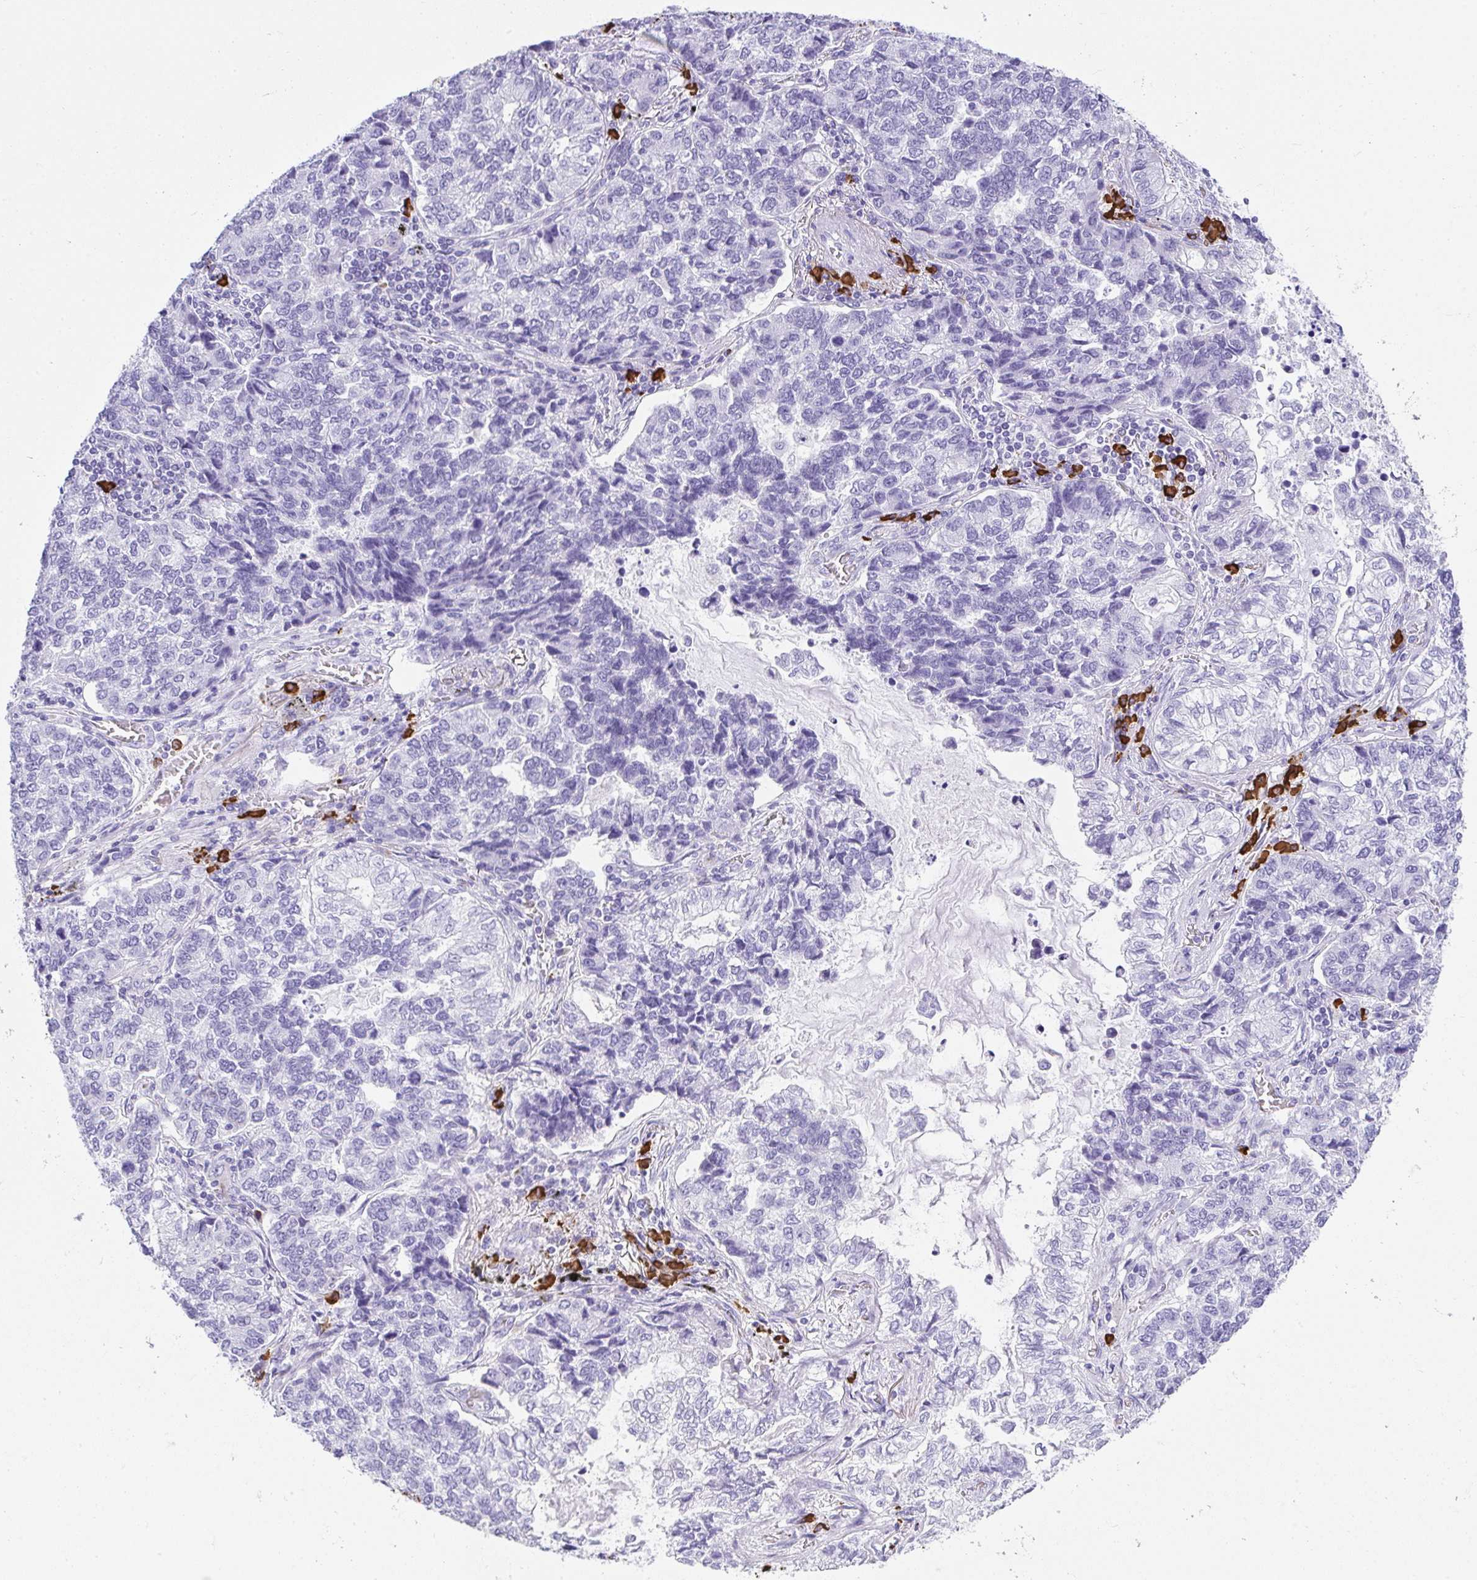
{"staining": {"intensity": "negative", "quantity": "none", "location": "none"}, "tissue": "lung cancer", "cell_type": "Tumor cells", "image_type": "cancer", "snomed": [{"axis": "morphology", "description": "Adenocarcinoma, NOS"}, {"axis": "topography", "description": "Lymph node"}, {"axis": "topography", "description": "Lung"}], "caption": "DAB immunohistochemical staining of human lung cancer displays no significant positivity in tumor cells.", "gene": "CDADC1", "patient": {"sex": "male", "age": 66}}